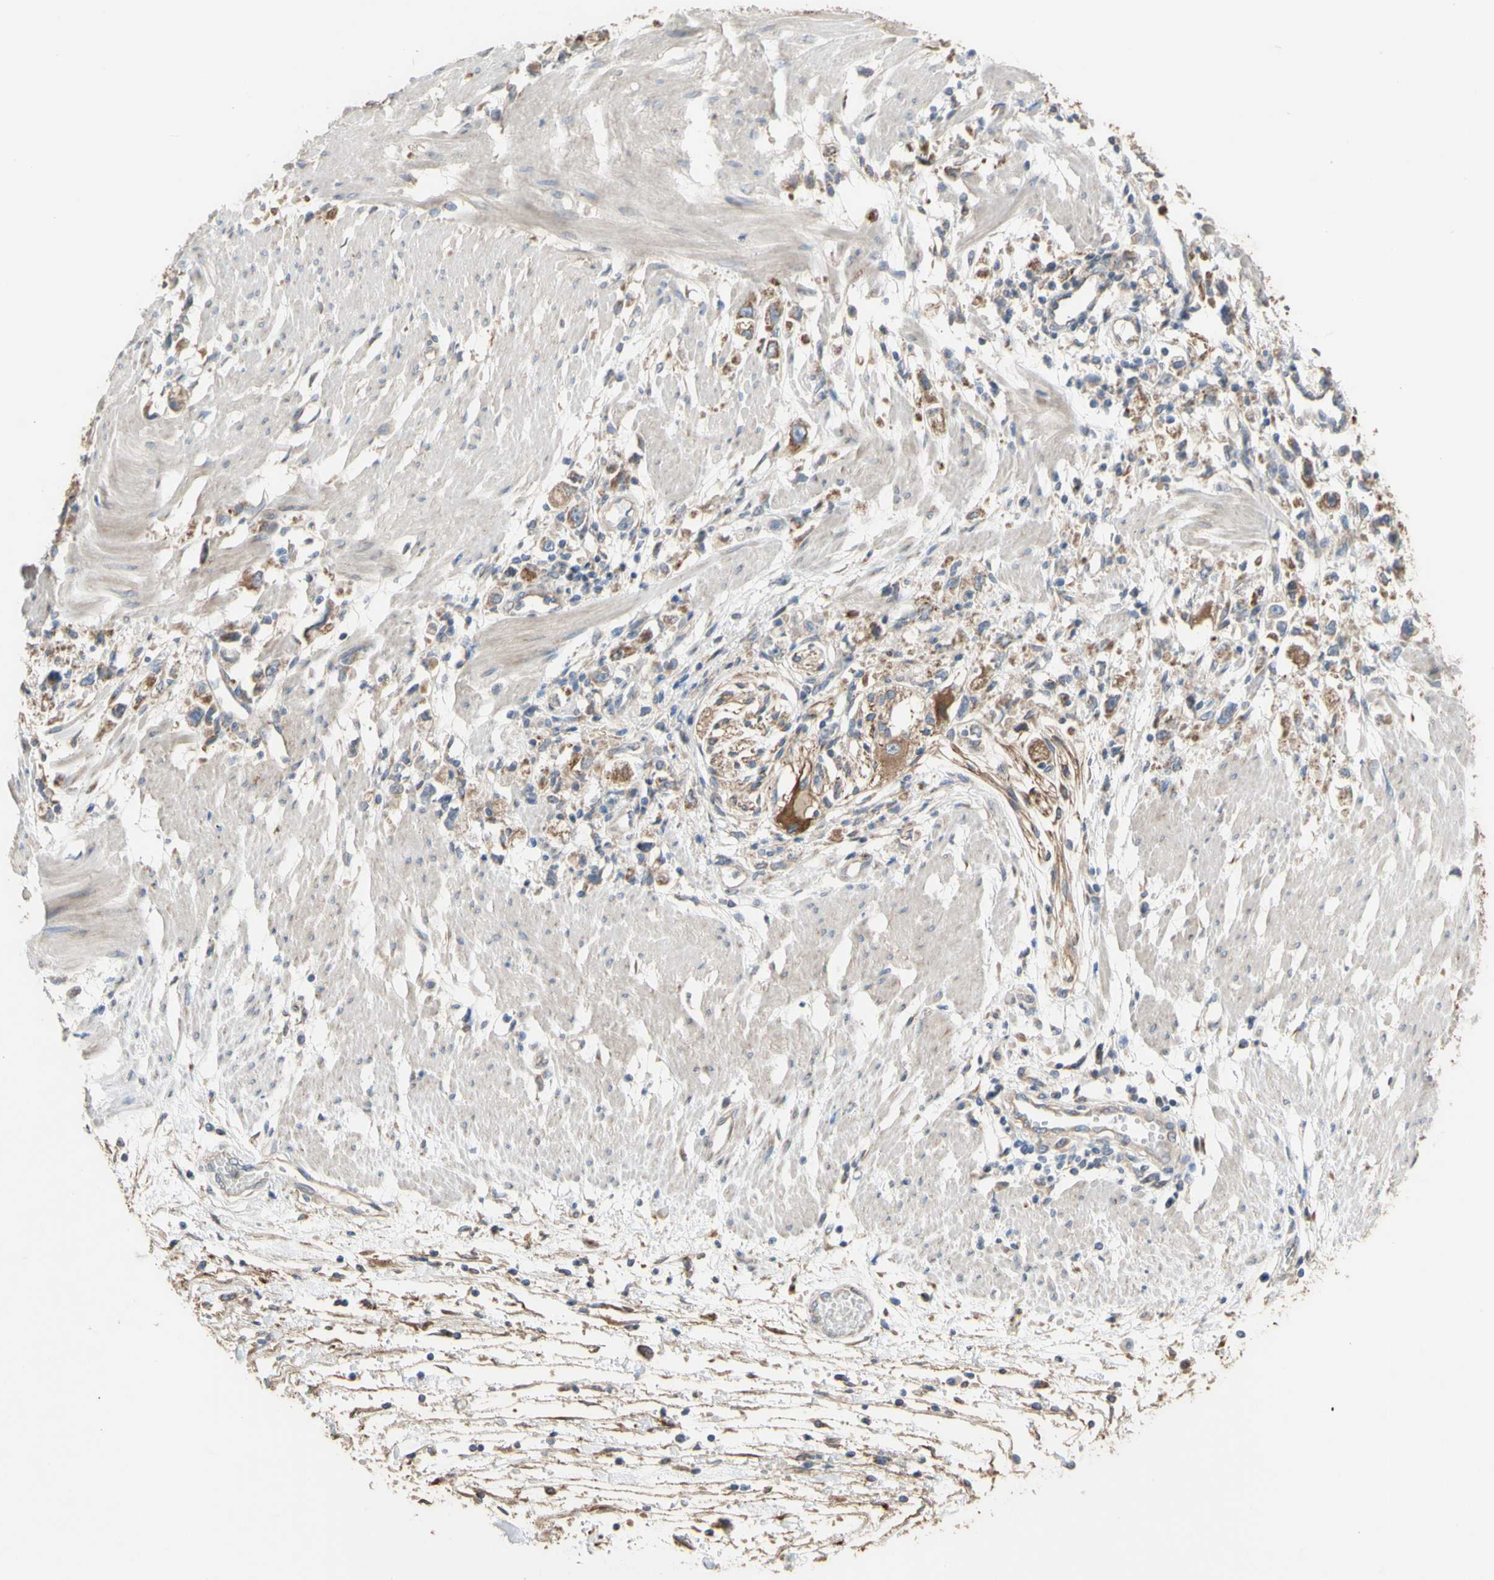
{"staining": {"intensity": "moderate", "quantity": "<25%", "location": "cytoplasmic/membranous"}, "tissue": "stomach cancer", "cell_type": "Tumor cells", "image_type": "cancer", "snomed": [{"axis": "morphology", "description": "Adenocarcinoma, NOS"}, {"axis": "topography", "description": "Stomach"}], "caption": "Approximately <25% of tumor cells in adenocarcinoma (stomach) demonstrate moderate cytoplasmic/membranous protein expression as visualized by brown immunohistochemical staining.", "gene": "NECTIN3", "patient": {"sex": "female", "age": 59}}